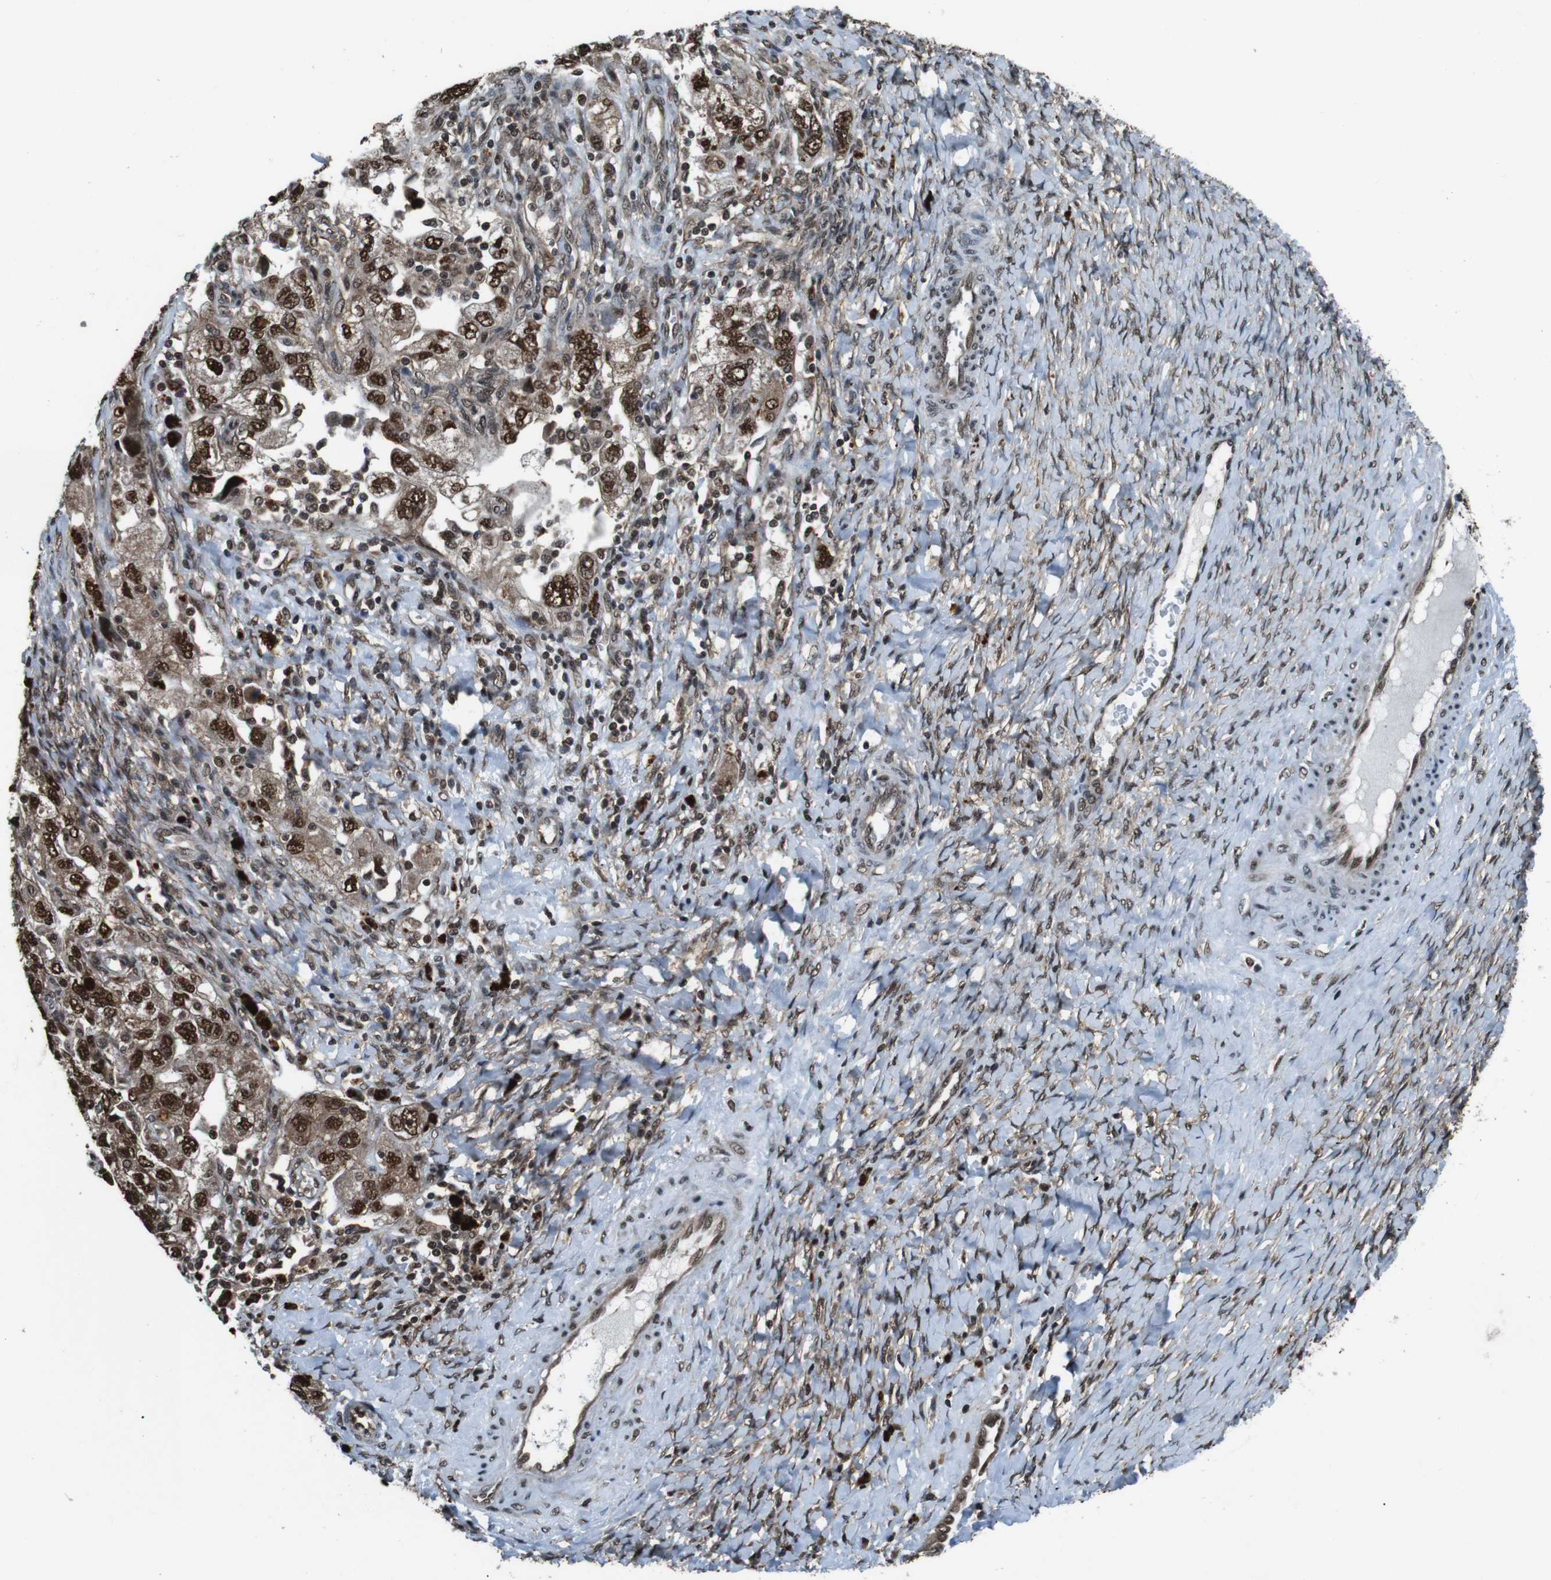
{"staining": {"intensity": "strong", "quantity": ">75%", "location": "cytoplasmic/membranous,nuclear"}, "tissue": "ovarian cancer", "cell_type": "Tumor cells", "image_type": "cancer", "snomed": [{"axis": "morphology", "description": "Carcinoma, NOS"}, {"axis": "morphology", "description": "Cystadenocarcinoma, serous, NOS"}, {"axis": "topography", "description": "Ovary"}], "caption": "IHC (DAB (3,3'-diaminobenzidine)) staining of ovarian cancer shows strong cytoplasmic/membranous and nuclear protein staining in approximately >75% of tumor cells.", "gene": "NR4A2", "patient": {"sex": "female", "age": 69}}